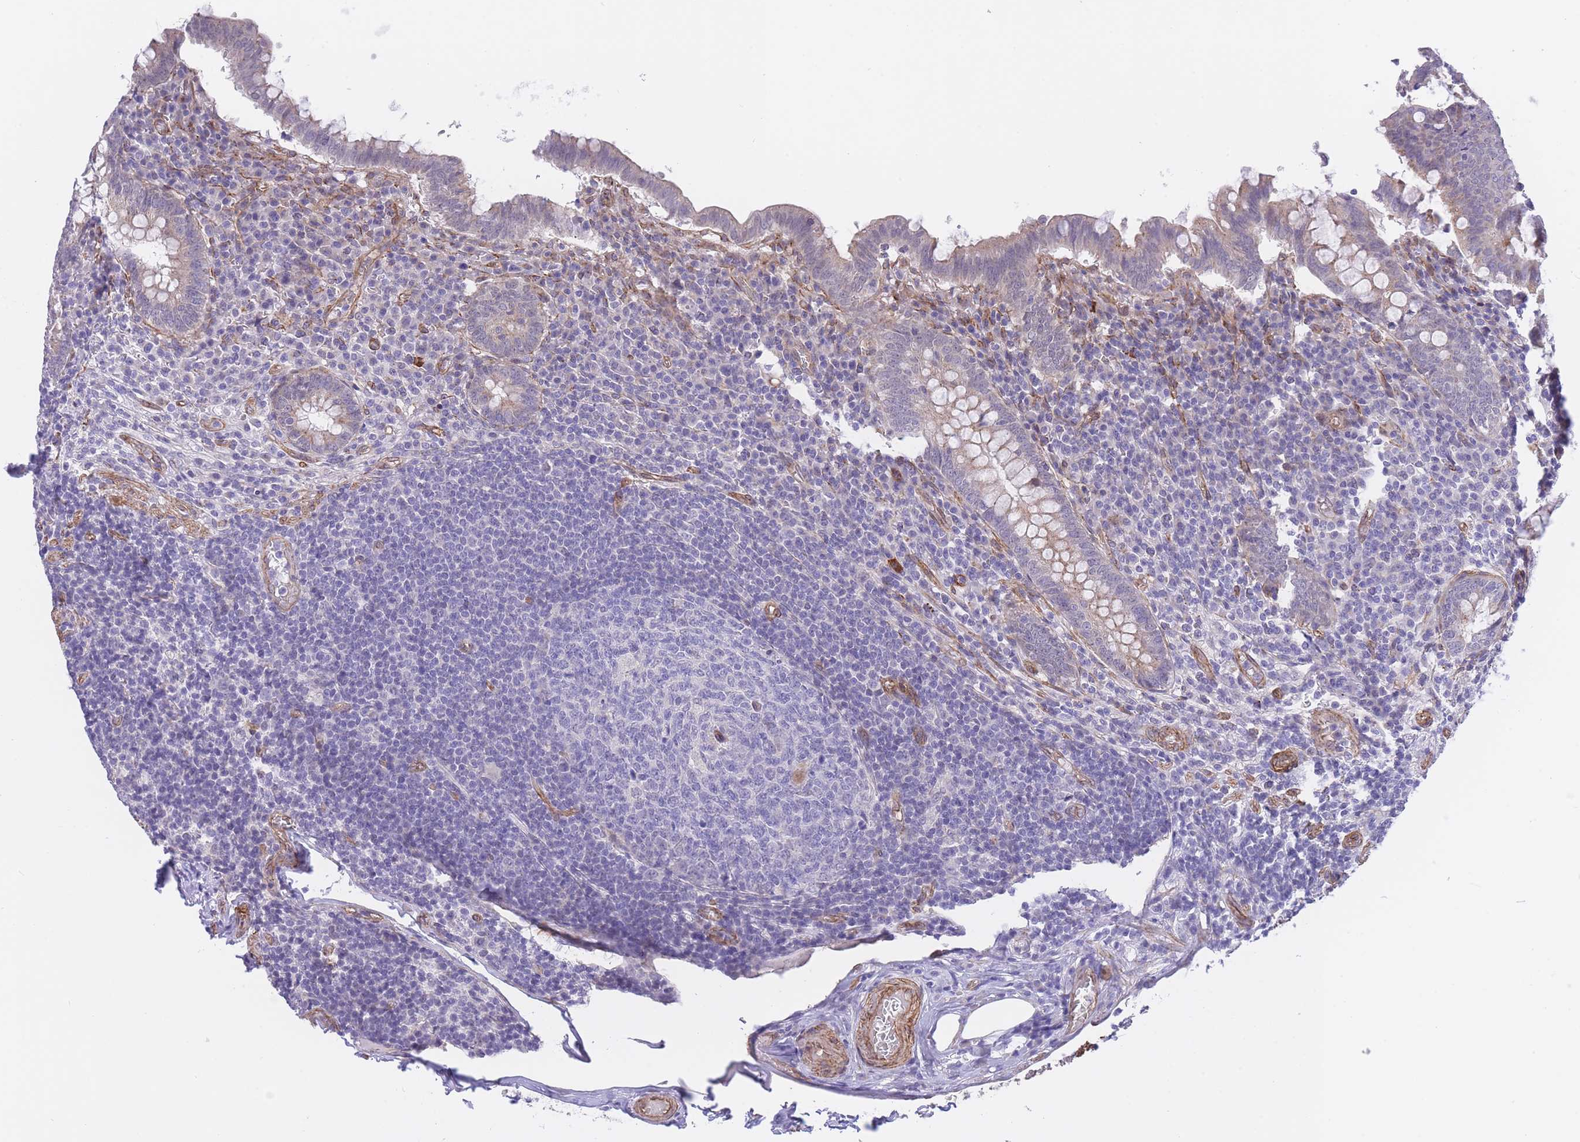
{"staining": {"intensity": "weak", "quantity": "<25%", "location": "cytoplasmic/membranous"}, "tissue": "appendix", "cell_type": "Glandular cells", "image_type": "normal", "snomed": [{"axis": "morphology", "description": "Normal tissue, NOS"}, {"axis": "topography", "description": "Appendix"}], "caption": "This is an IHC image of unremarkable appendix. There is no expression in glandular cells.", "gene": "QTRT1", "patient": {"sex": "male", "age": 83}}